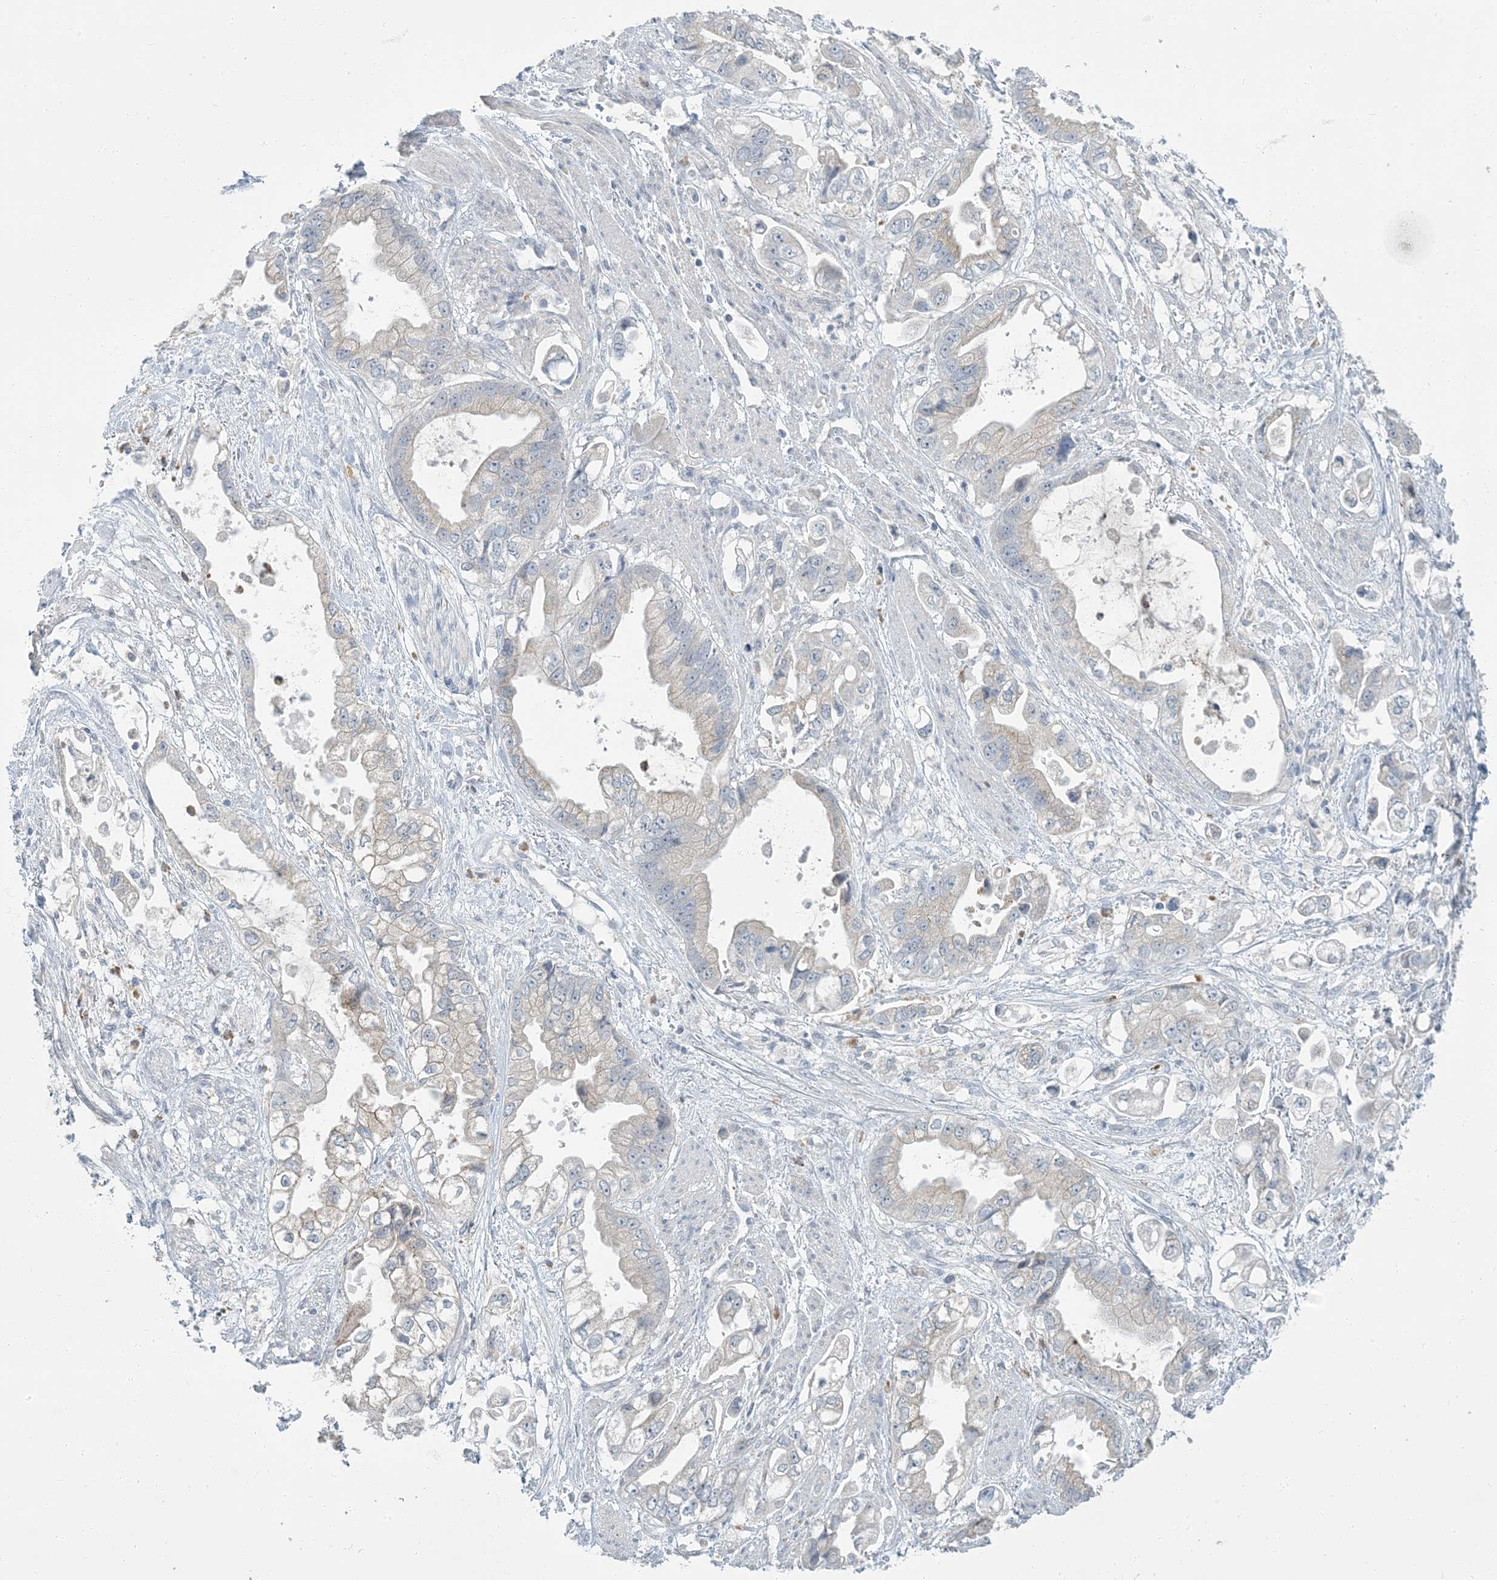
{"staining": {"intensity": "negative", "quantity": "none", "location": "none"}, "tissue": "stomach cancer", "cell_type": "Tumor cells", "image_type": "cancer", "snomed": [{"axis": "morphology", "description": "Adenocarcinoma, NOS"}, {"axis": "topography", "description": "Stomach"}], "caption": "A micrograph of stomach cancer (adenocarcinoma) stained for a protein demonstrates no brown staining in tumor cells.", "gene": "EPHA4", "patient": {"sex": "male", "age": 62}}